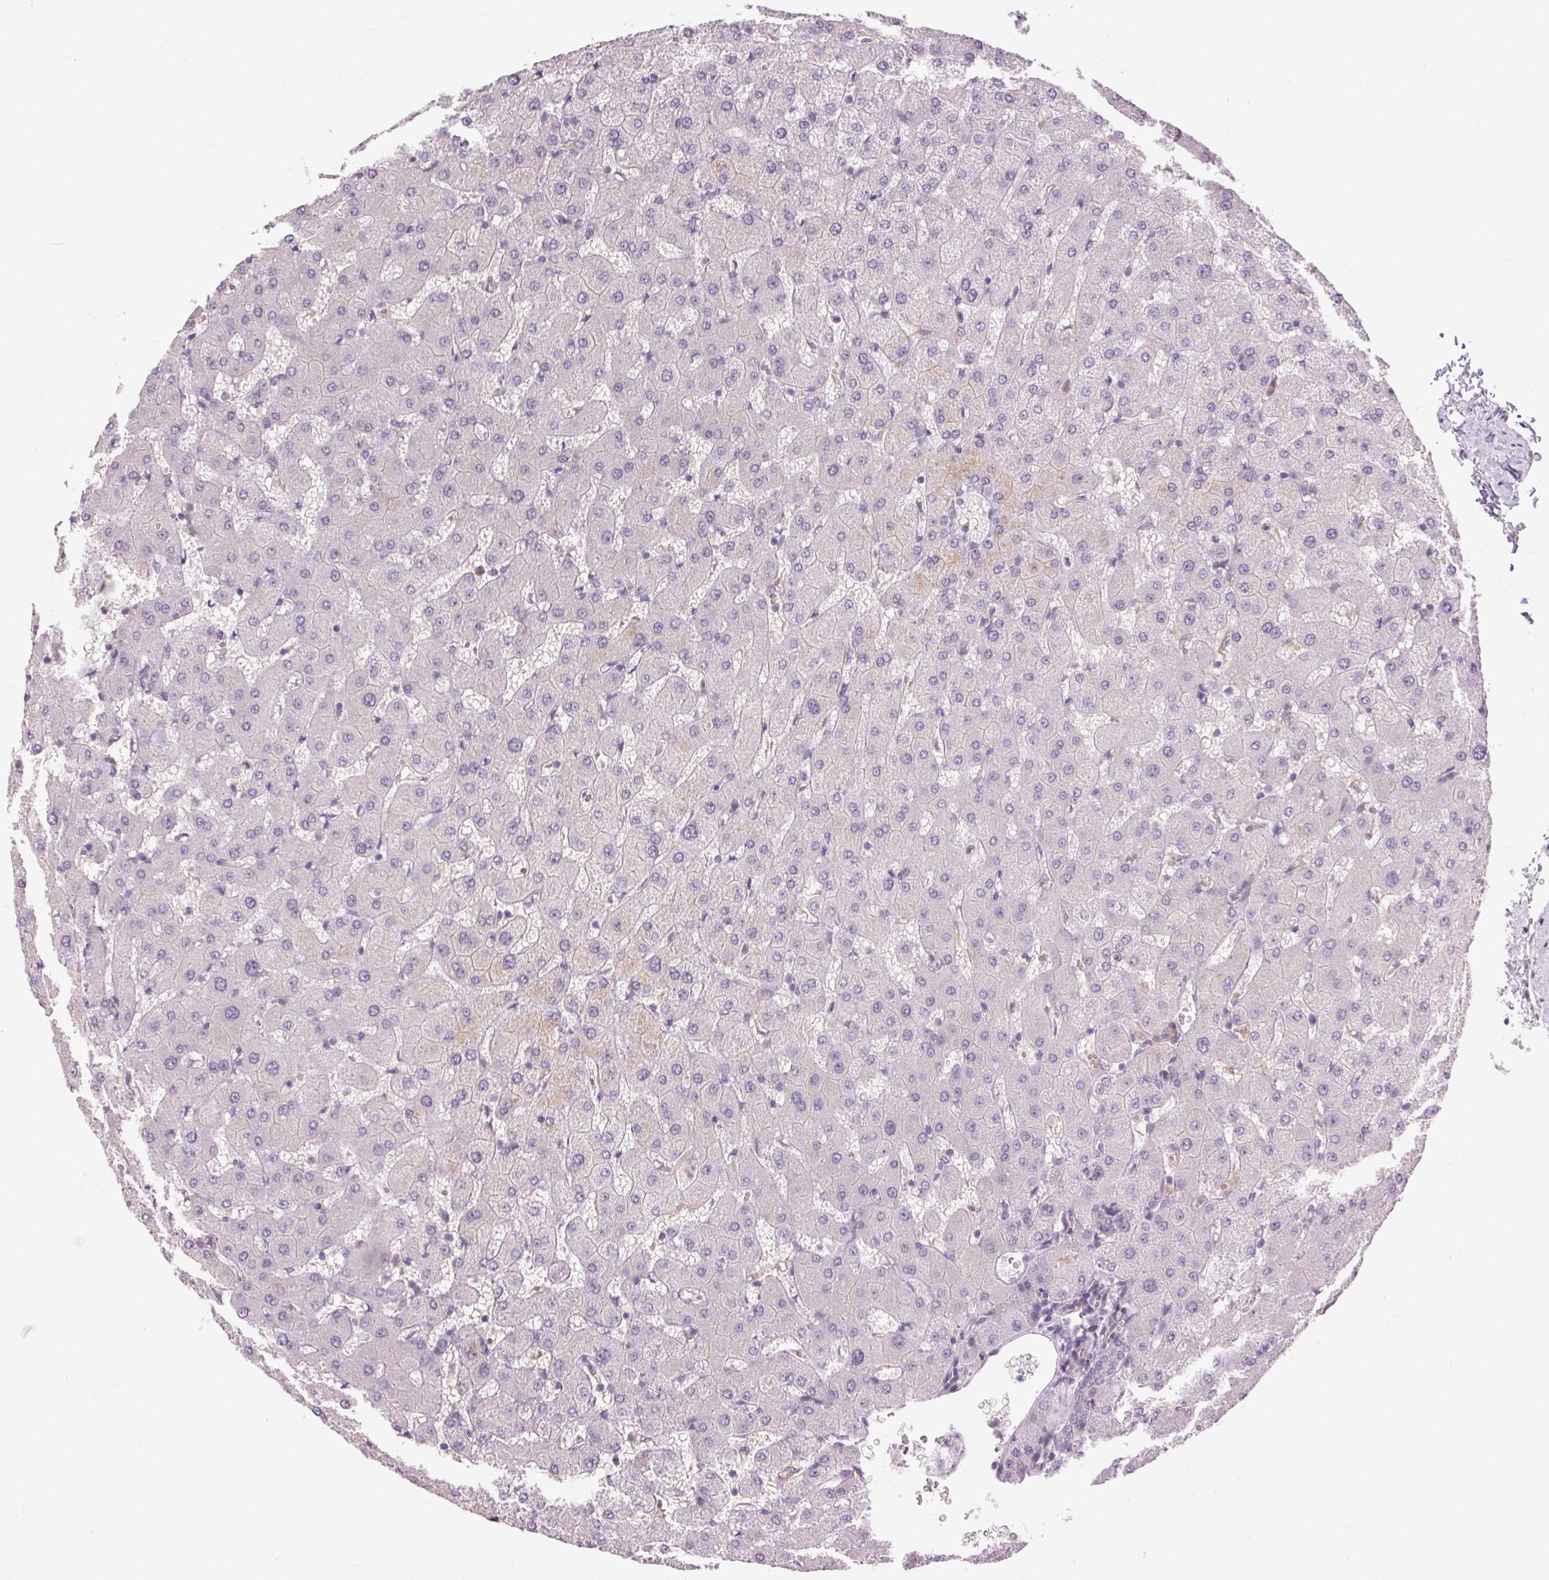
{"staining": {"intensity": "moderate", "quantity": "<25%", "location": "cytoplasmic/membranous"}, "tissue": "liver", "cell_type": "Cholangiocytes", "image_type": "normal", "snomed": [{"axis": "morphology", "description": "Normal tissue, NOS"}, {"axis": "topography", "description": "Liver"}], "caption": "Moderate cytoplasmic/membranous positivity is present in about <25% of cholangiocytes in unremarkable liver.", "gene": "TM6SF1", "patient": {"sex": "female", "age": 63}}